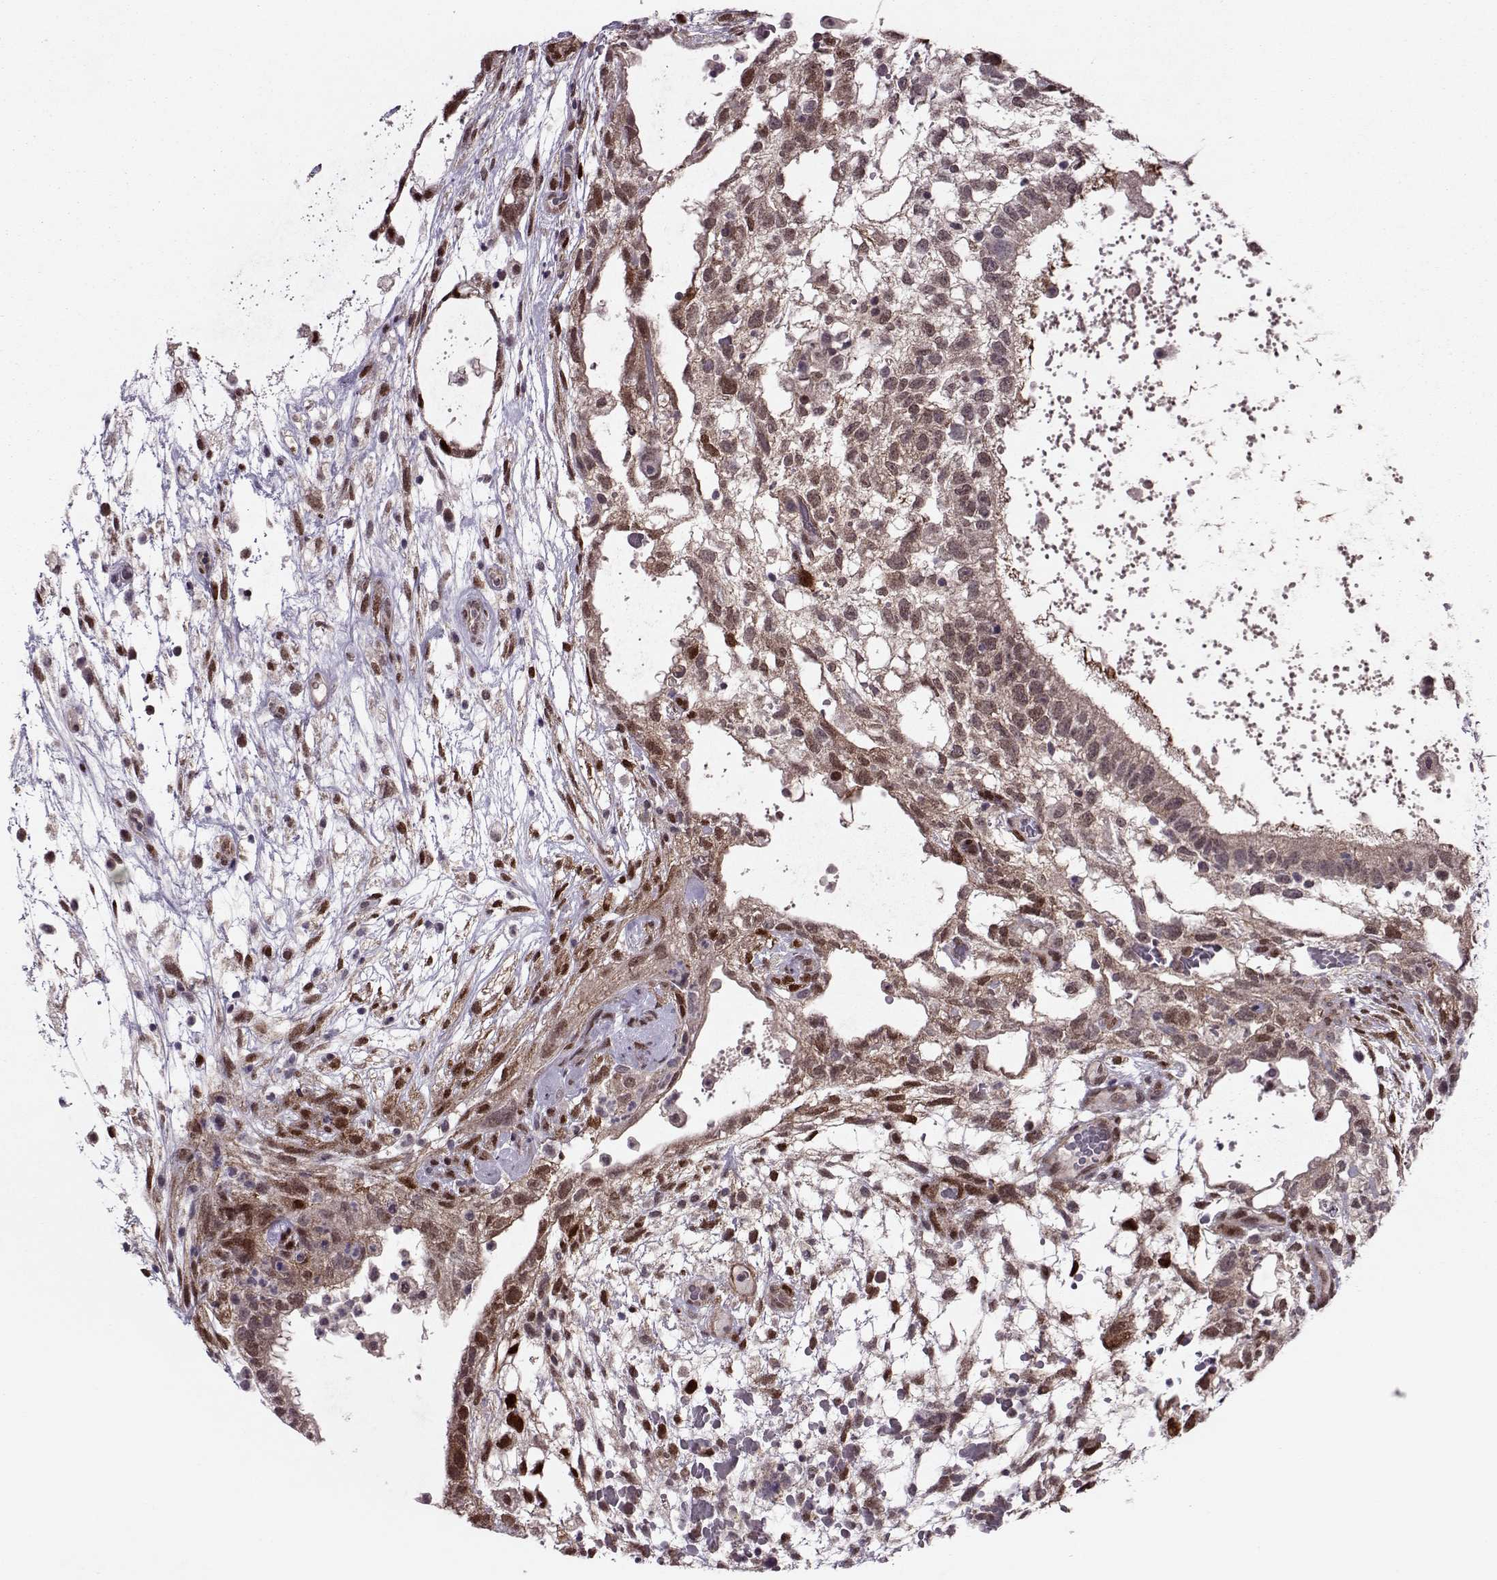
{"staining": {"intensity": "moderate", "quantity": "25%-75%", "location": "cytoplasmic/membranous,nuclear"}, "tissue": "testis cancer", "cell_type": "Tumor cells", "image_type": "cancer", "snomed": [{"axis": "morphology", "description": "Normal tissue, NOS"}, {"axis": "morphology", "description": "Carcinoma, Embryonal, NOS"}, {"axis": "topography", "description": "Testis"}], "caption": "The histopathology image shows immunohistochemical staining of embryonal carcinoma (testis). There is moderate cytoplasmic/membranous and nuclear positivity is appreciated in approximately 25%-75% of tumor cells.", "gene": "CDK4", "patient": {"sex": "male", "age": 32}}